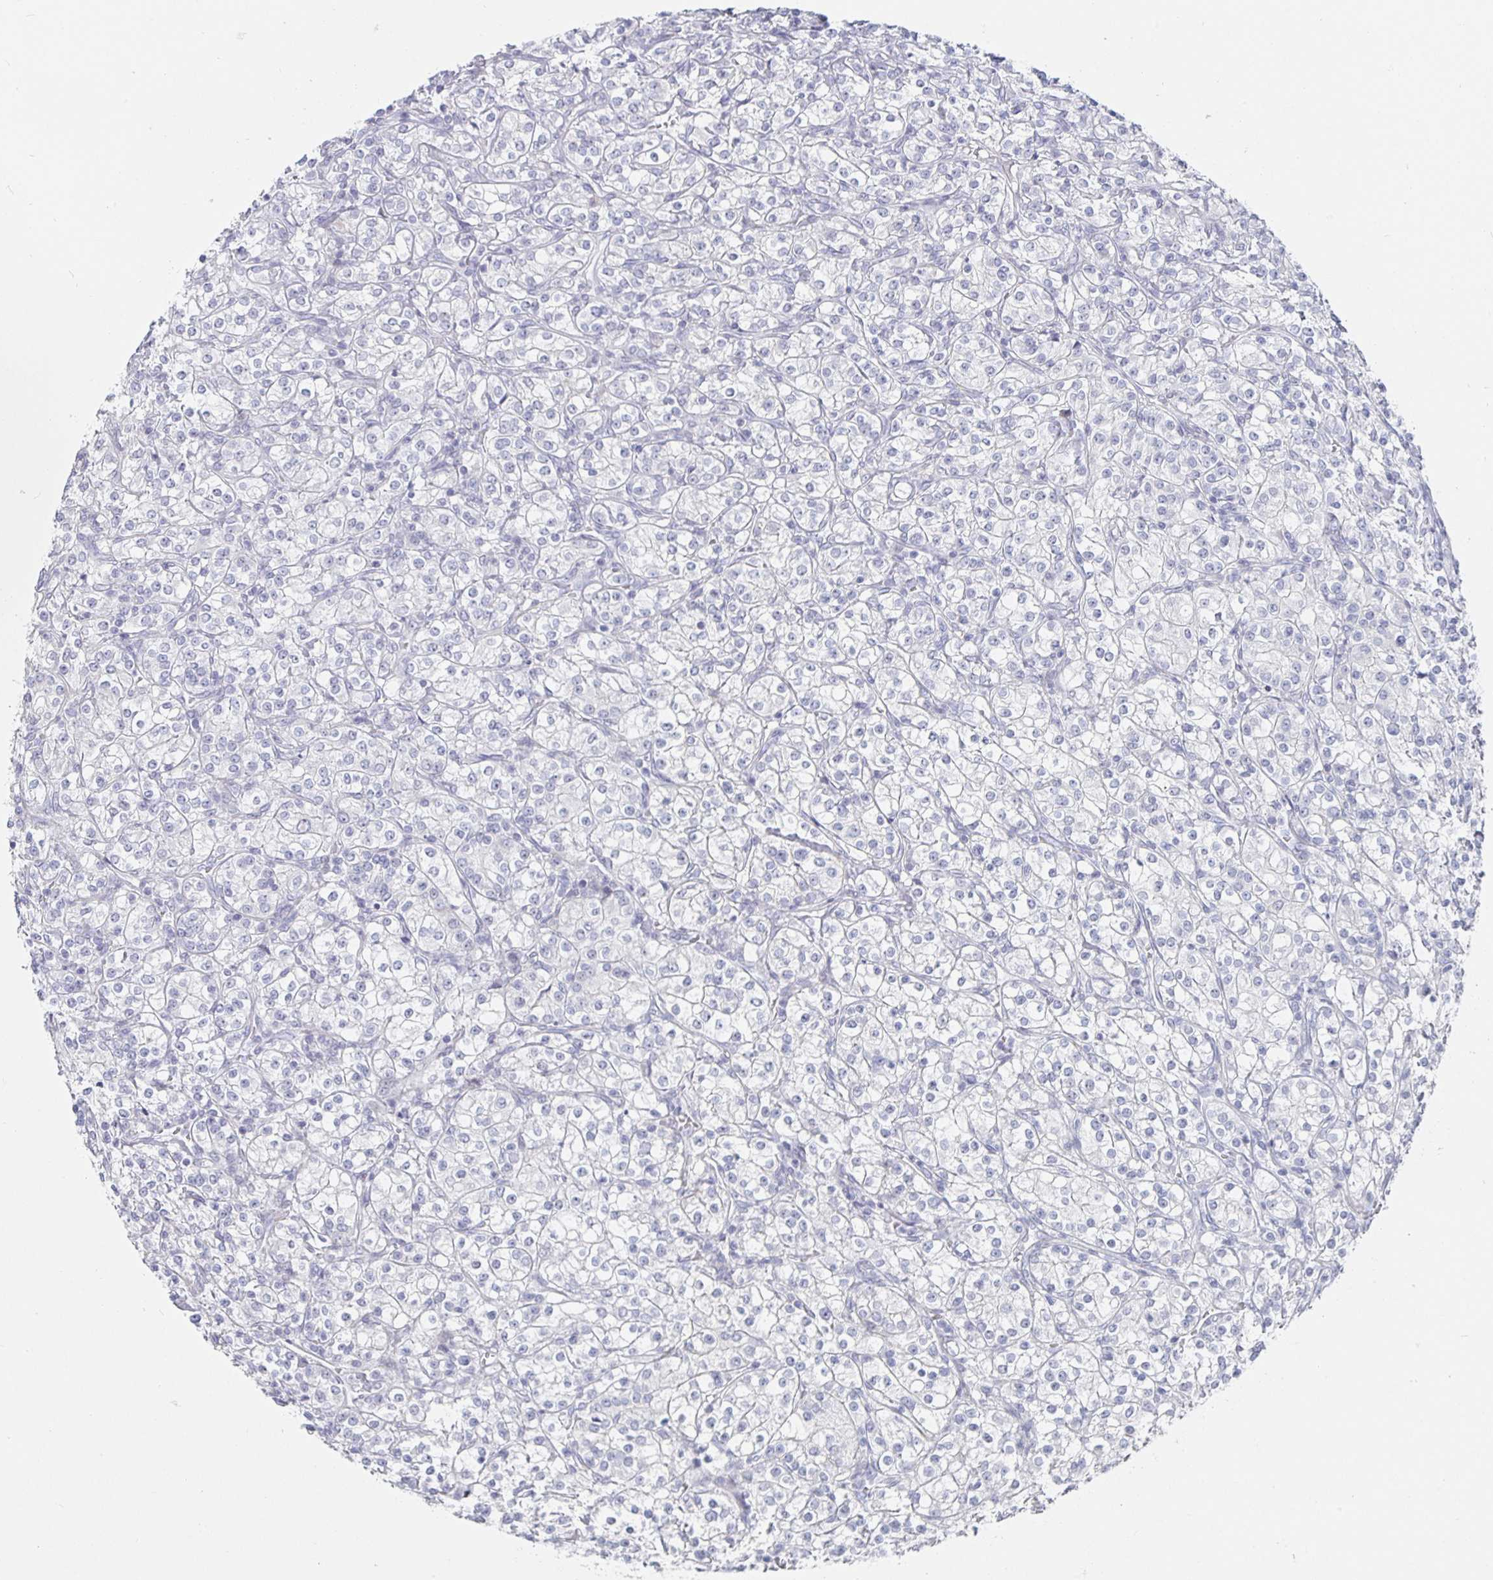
{"staining": {"intensity": "negative", "quantity": "none", "location": "none"}, "tissue": "renal cancer", "cell_type": "Tumor cells", "image_type": "cancer", "snomed": [{"axis": "morphology", "description": "Adenocarcinoma, NOS"}, {"axis": "topography", "description": "Kidney"}], "caption": "Immunohistochemical staining of adenocarcinoma (renal) reveals no significant positivity in tumor cells.", "gene": "S100G", "patient": {"sex": "male", "age": 77}}